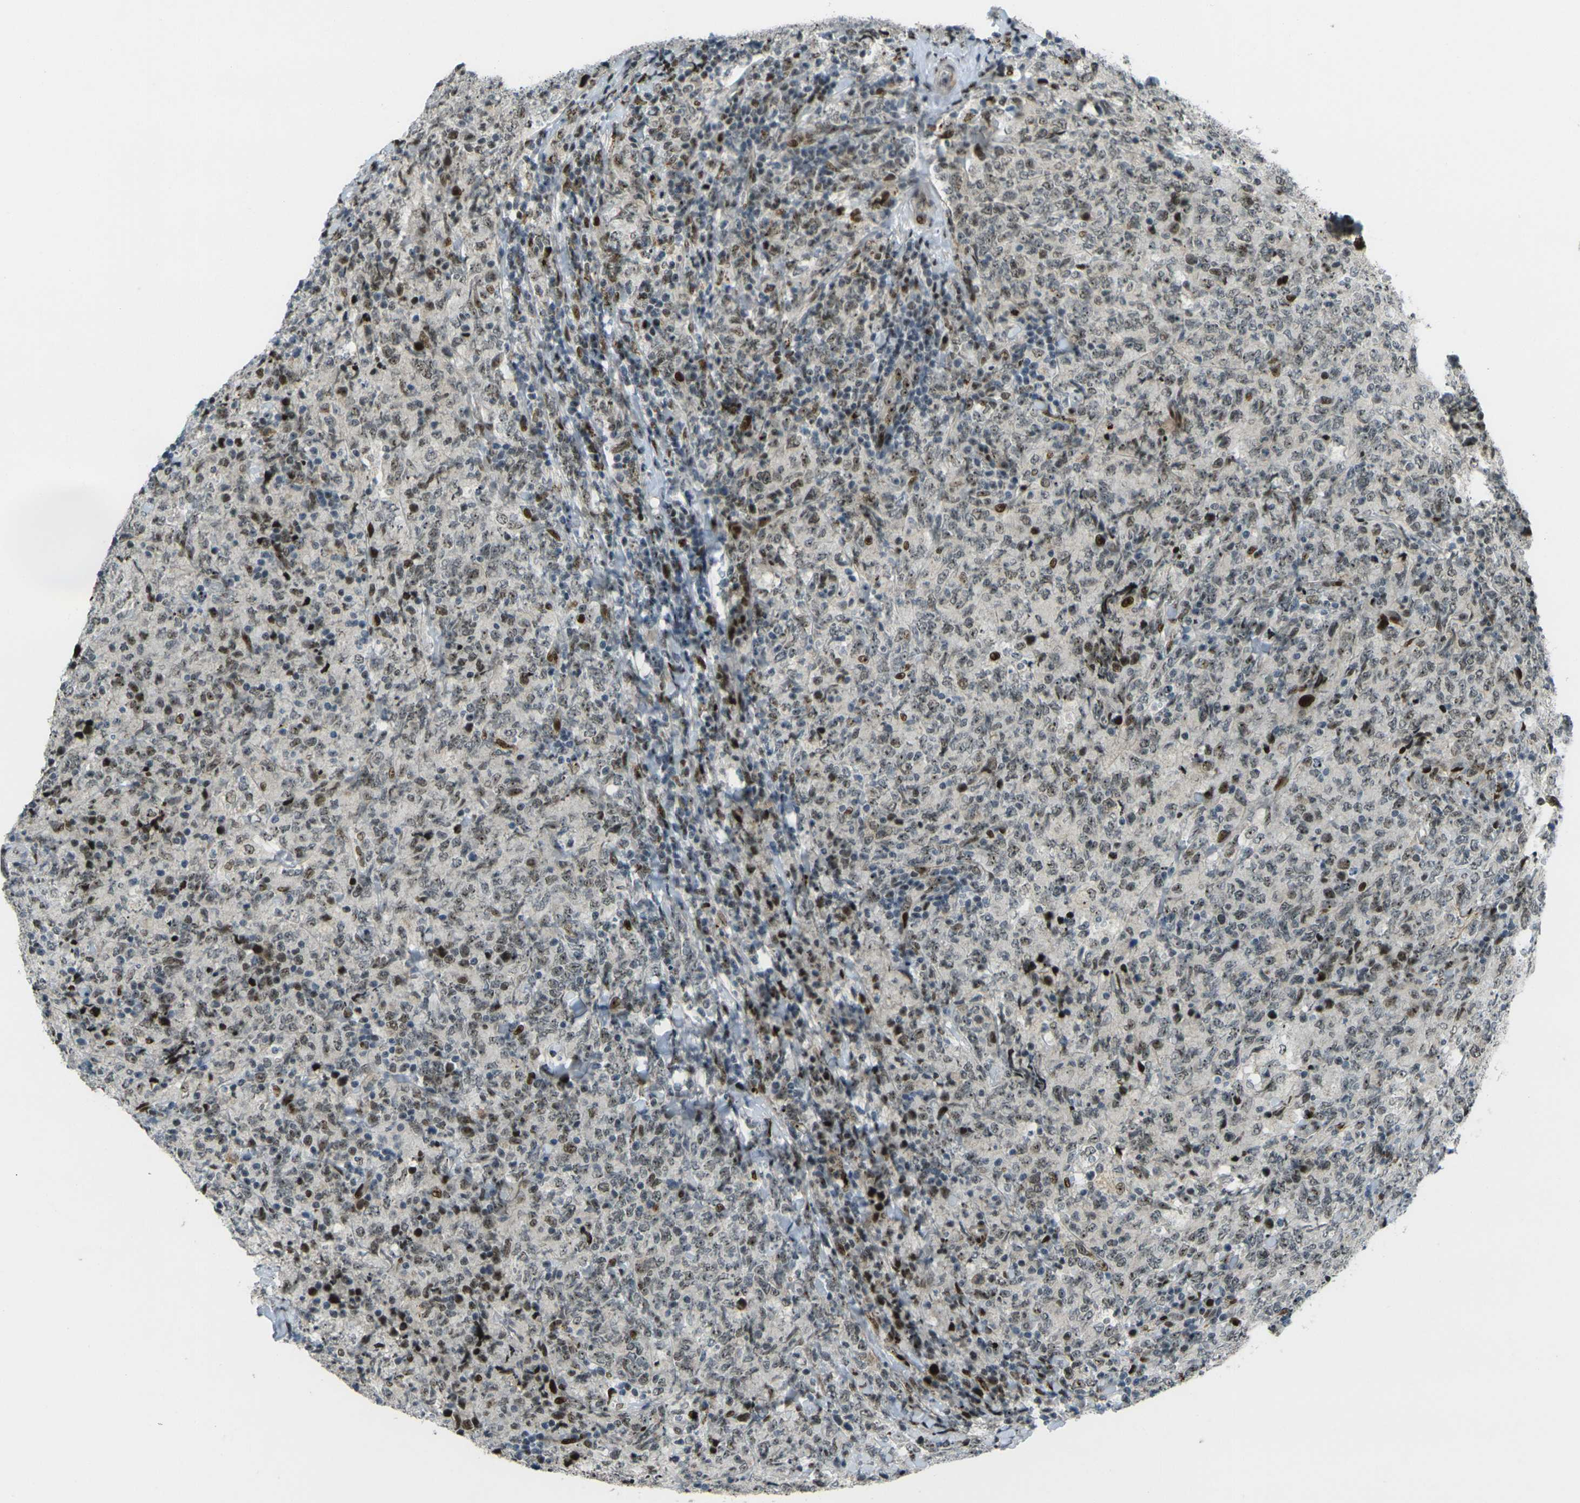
{"staining": {"intensity": "strong", "quantity": ">75%", "location": "nuclear"}, "tissue": "lymphoma", "cell_type": "Tumor cells", "image_type": "cancer", "snomed": [{"axis": "morphology", "description": "Malignant lymphoma, non-Hodgkin's type, High grade"}, {"axis": "topography", "description": "Tonsil"}], "caption": "Tumor cells show high levels of strong nuclear expression in about >75% of cells in malignant lymphoma, non-Hodgkin's type (high-grade). (DAB = brown stain, brightfield microscopy at high magnification).", "gene": "UBE2C", "patient": {"sex": "female", "age": 36}}